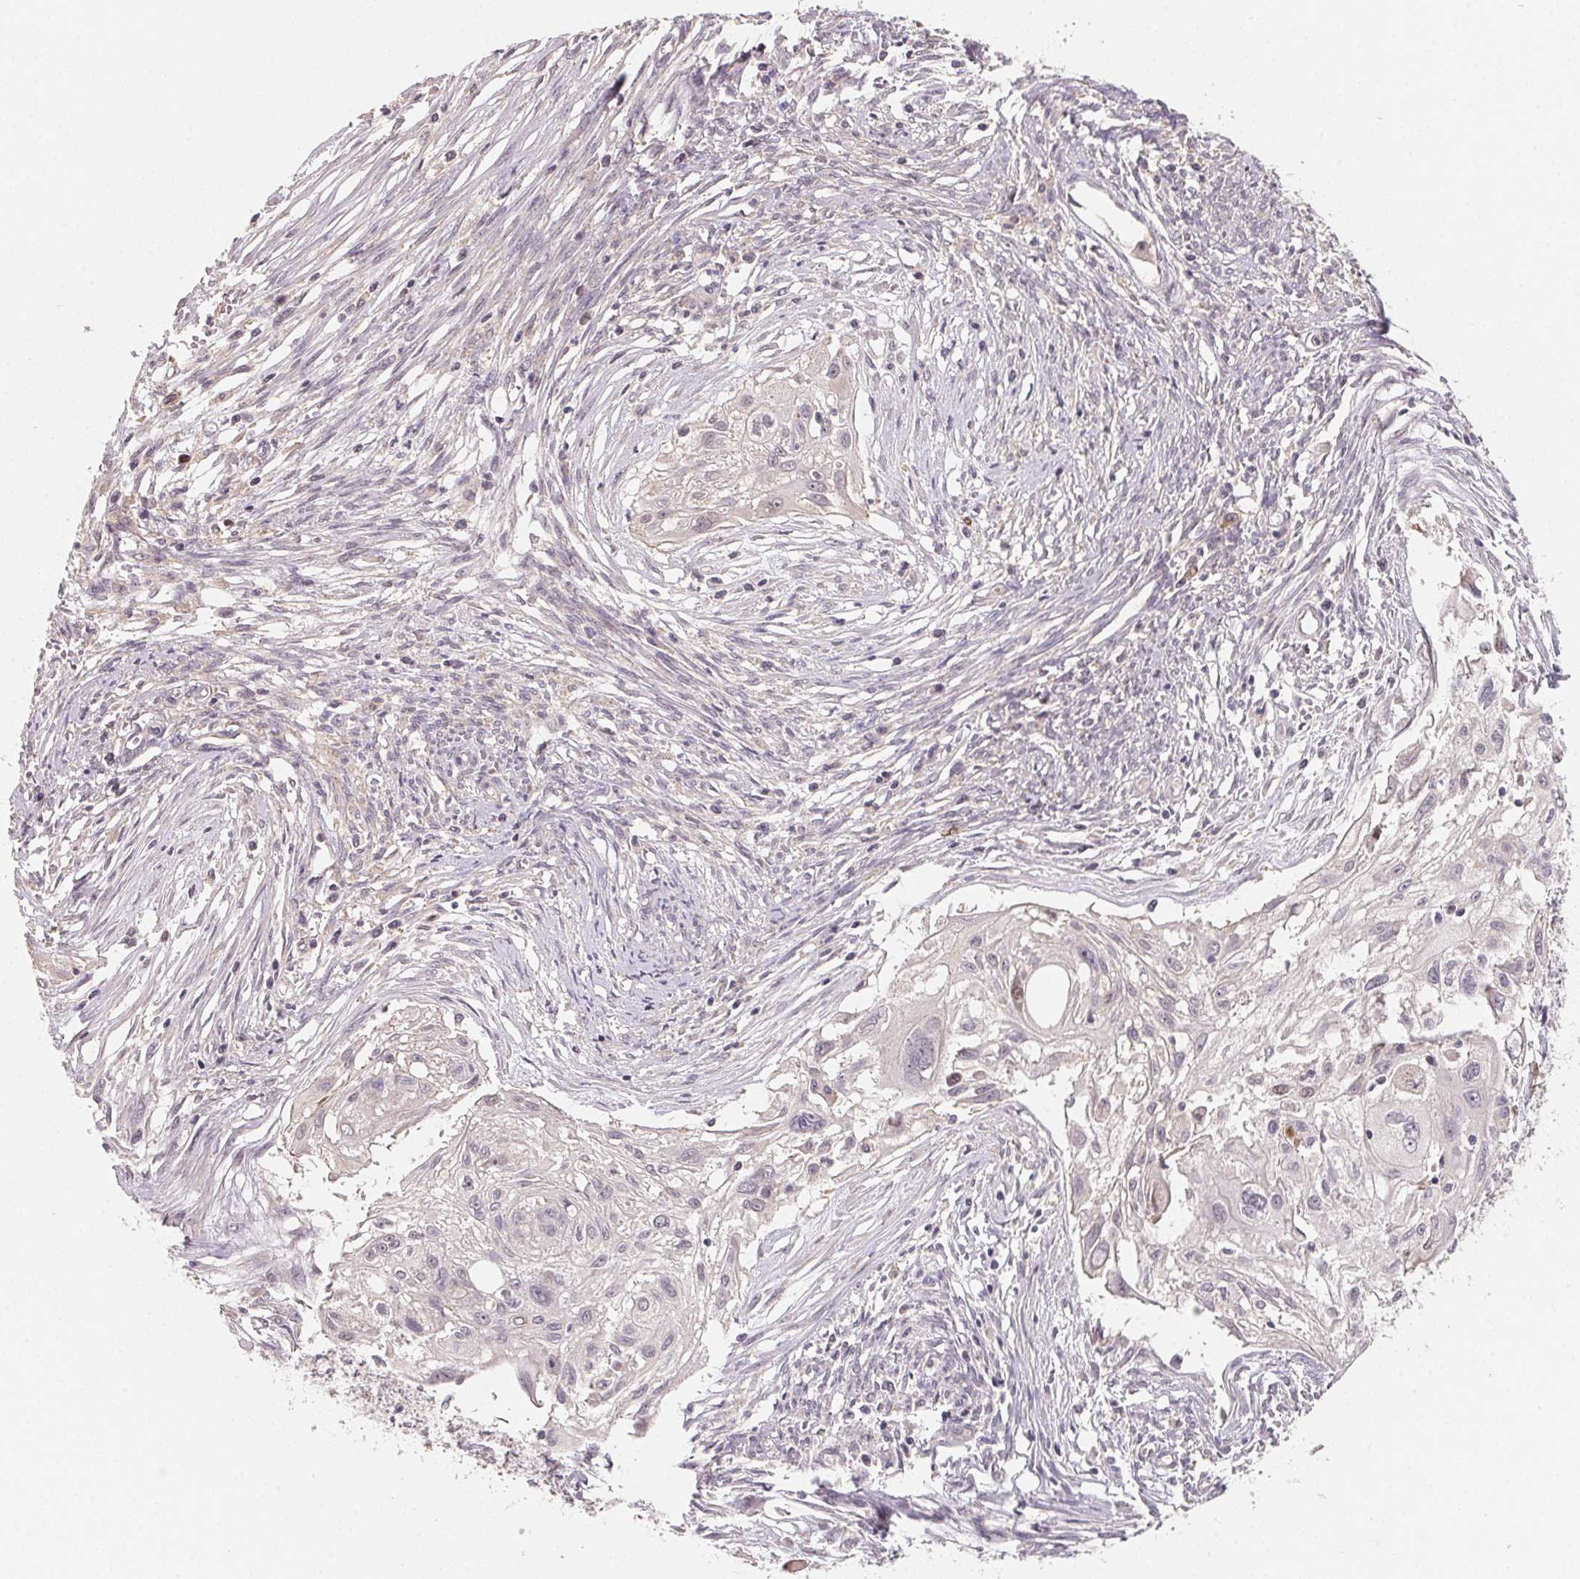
{"staining": {"intensity": "negative", "quantity": "none", "location": "none"}, "tissue": "cervical cancer", "cell_type": "Tumor cells", "image_type": "cancer", "snomed": [{"axis": "morphology", "description": "Squamous cell carcinoma, NOS"}, {"axis": "topography", "description": "Cervix"}], "caption": "Tumor cells are negative for protein expression in human cervical cancer (squamous cell carcinoma). (Immunohistochemistry (ihc), brightfield microscopy, high magnification).", "gene": "KIFC1", "patient": {"sex": "female", "age": 49}}